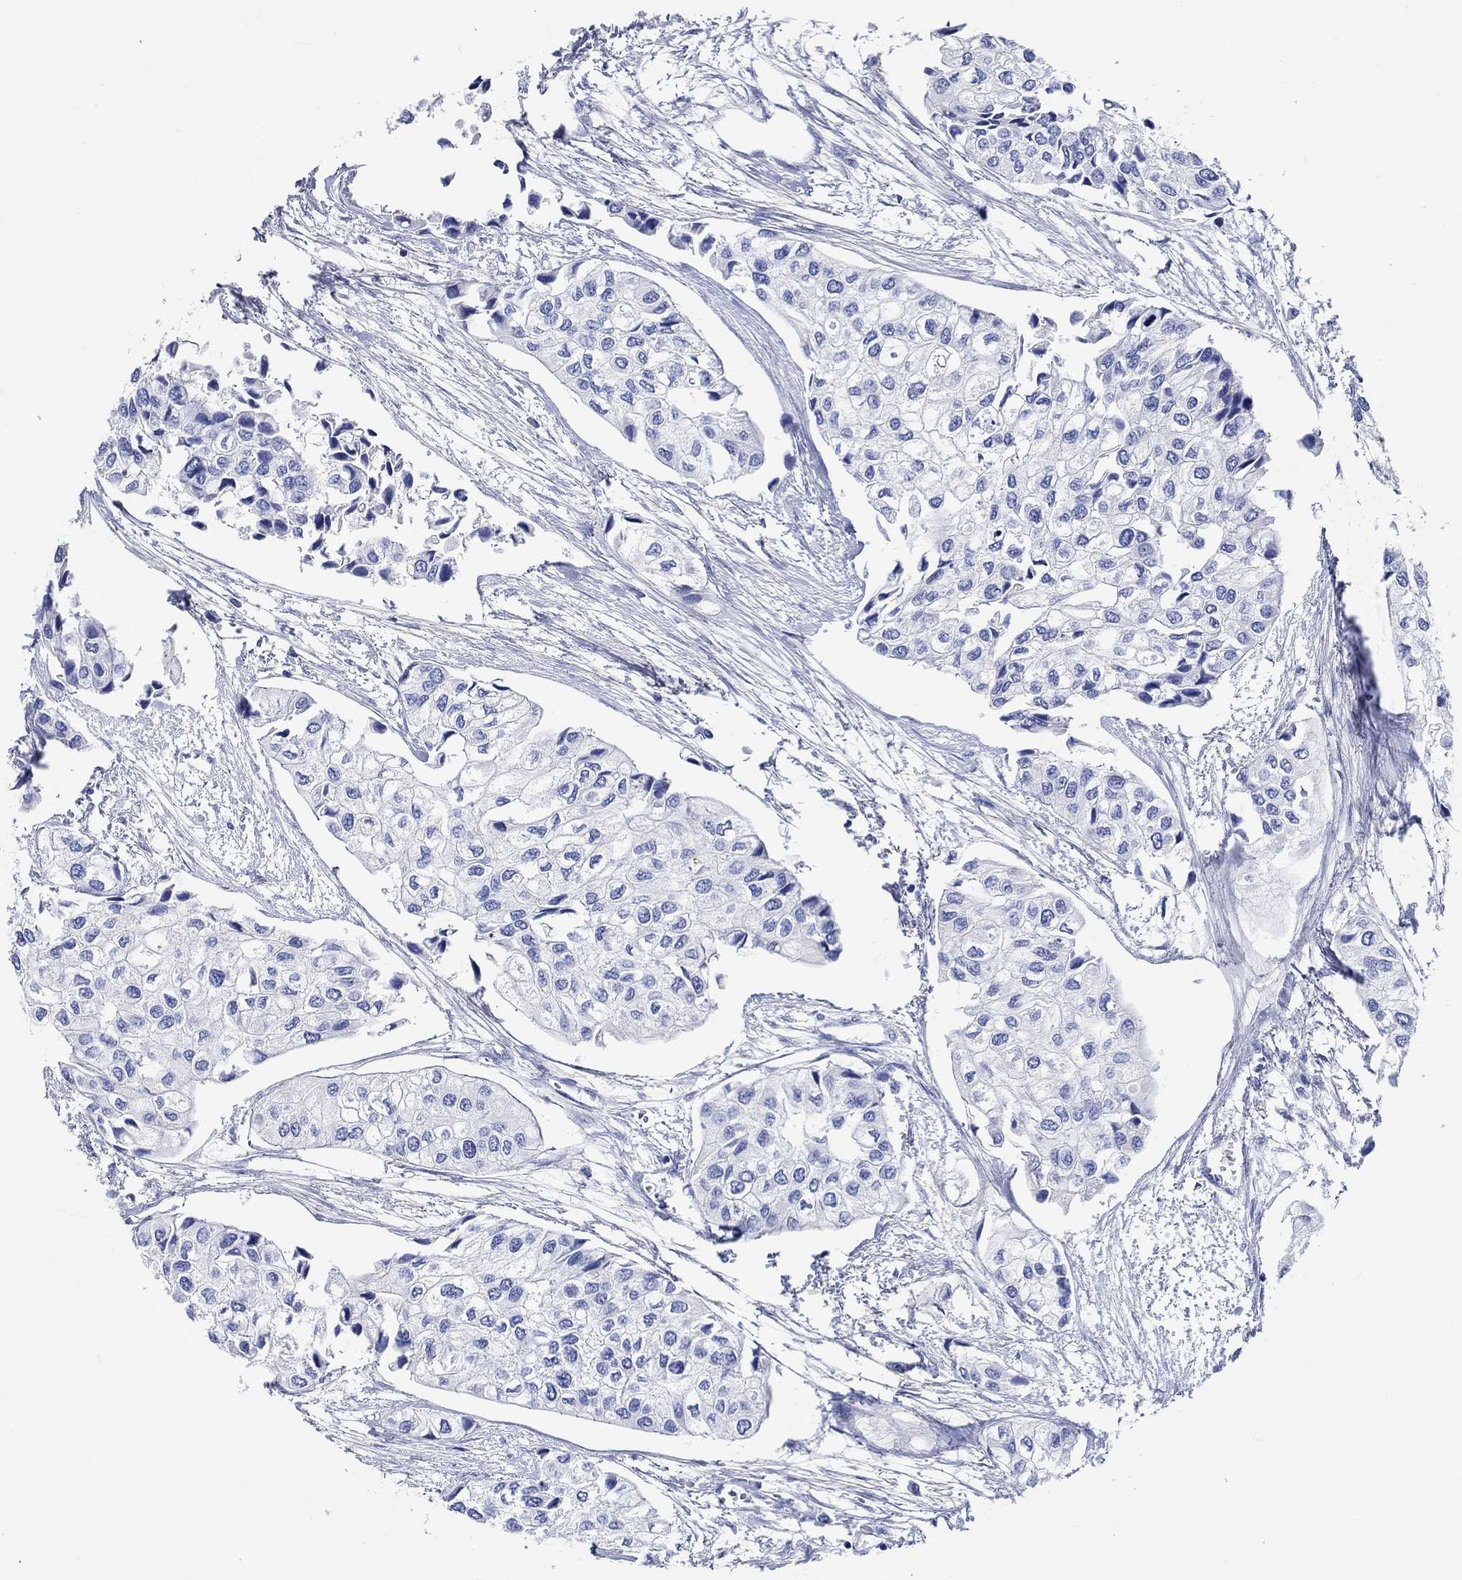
{"staining": {"intensity": "negative", "quantity": "none", "location": "none"}, "tissue": "urothelial cancer", "cell_type": "Tumor cells", "image_type": "cancer", "snomed": [{"axis": "morphology", "description": "Urothelial carcinoma, High grade"}, {"axis": "topography", "description": "Urinary bladder"}], "caption": "The IHC image has no significant positivity in tumor cells of high-grade urothelial carcinoma tissue.", "gene": "SHISA4", "patient": {"sex": "male", "age": 73}}